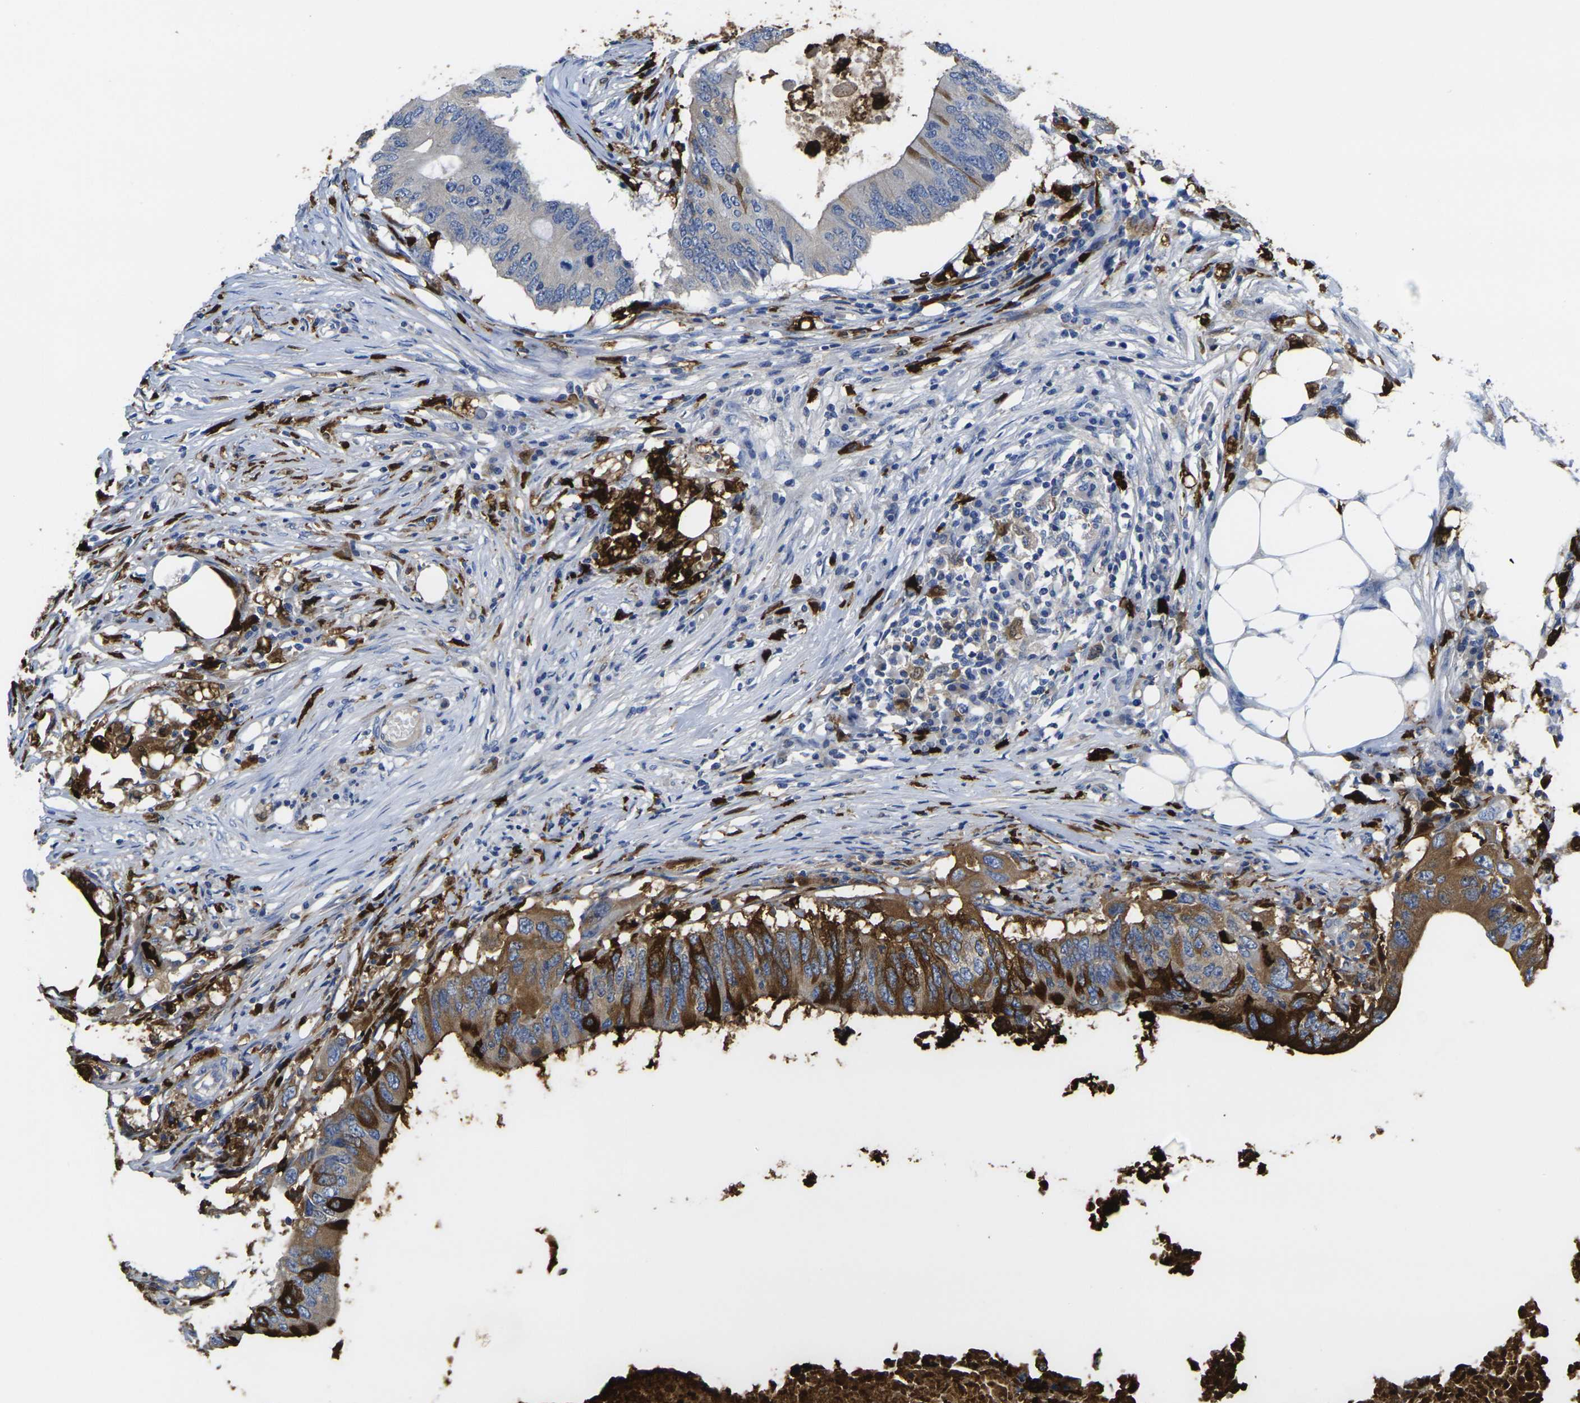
{"staining": {"intensity": "strong", "quantity": "<25%", "location": "cytoplasmic/membranous"}, "tissue": "colorectal cancer", "cell_type": "Tumor cells", "image_type": "cancer", "snomed": [{"axis": "morphology", "description": "Adenocarcinoma, NOS"}, {"axis": "topography", "description": "Colon"}], "caption": "Strong cytoplasmic/membranous staining is seen in approximately <25% of tumor cells in colorectal cancer.", "gene": "S100A9", "patient": {"sex": "male", "age": 71}}